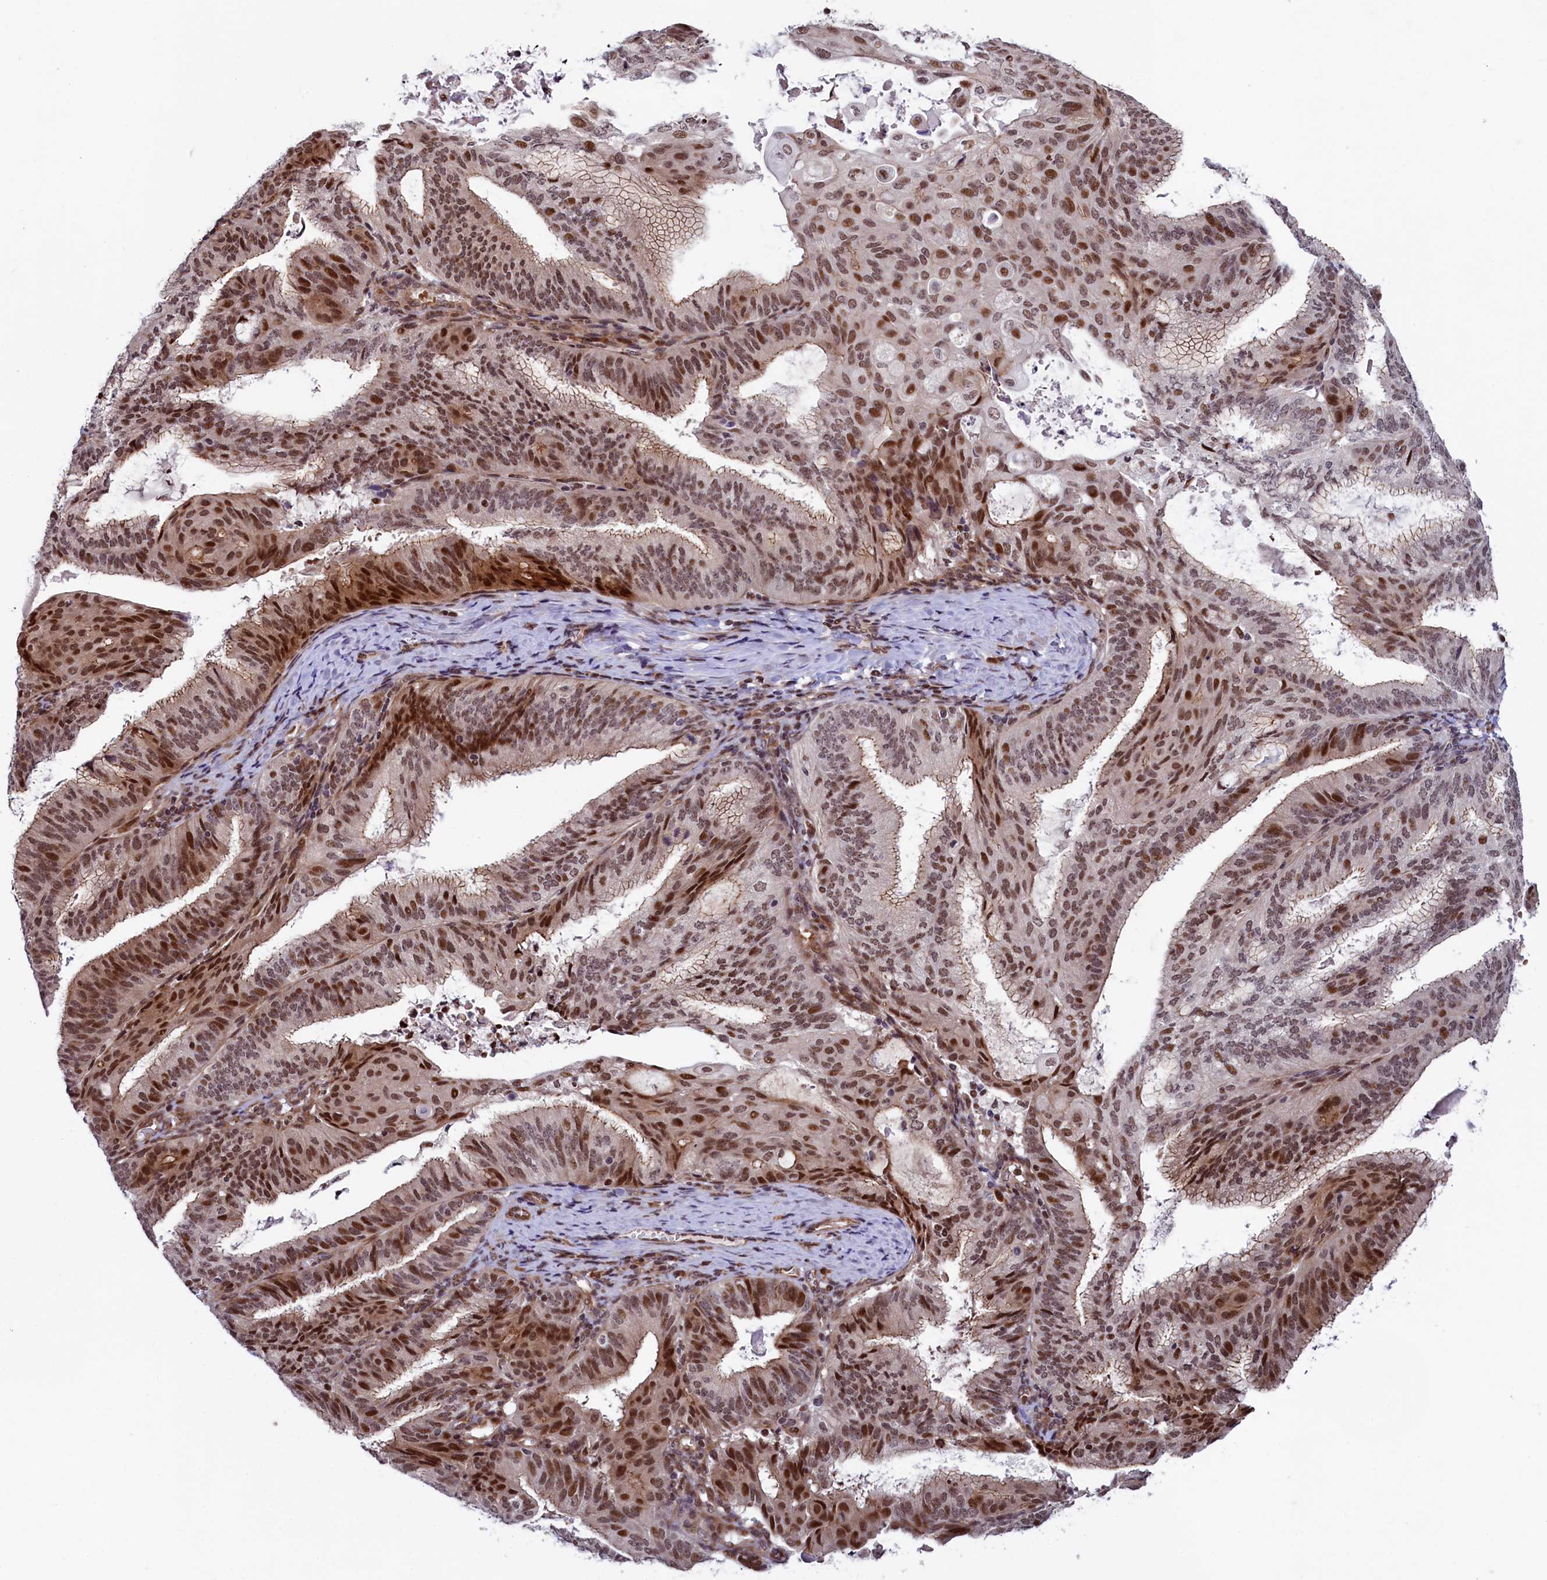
{"staining": {"intensity": "strong", "quantity": ">75%", "location": "cytoplasmic/membranous,nuclear"}, "tissue": "endometrial cancer", "cell_type": "Tumor cells", "image_type": "cancer", "snomed": [{"axis": "morphology", "description": "Adenocarcinoma, NOS"}, {"axis": "topography", "description": "Endometrium"}], "caption": "Strong cytoplasmic/membranous and nuclear staining for a protein is appreciated in about >75% of tumor cells of adenocarcinoma (endometrial) using IHC.", "gene": "LEO1", "patient": {"sex": "female", "age": 49}}